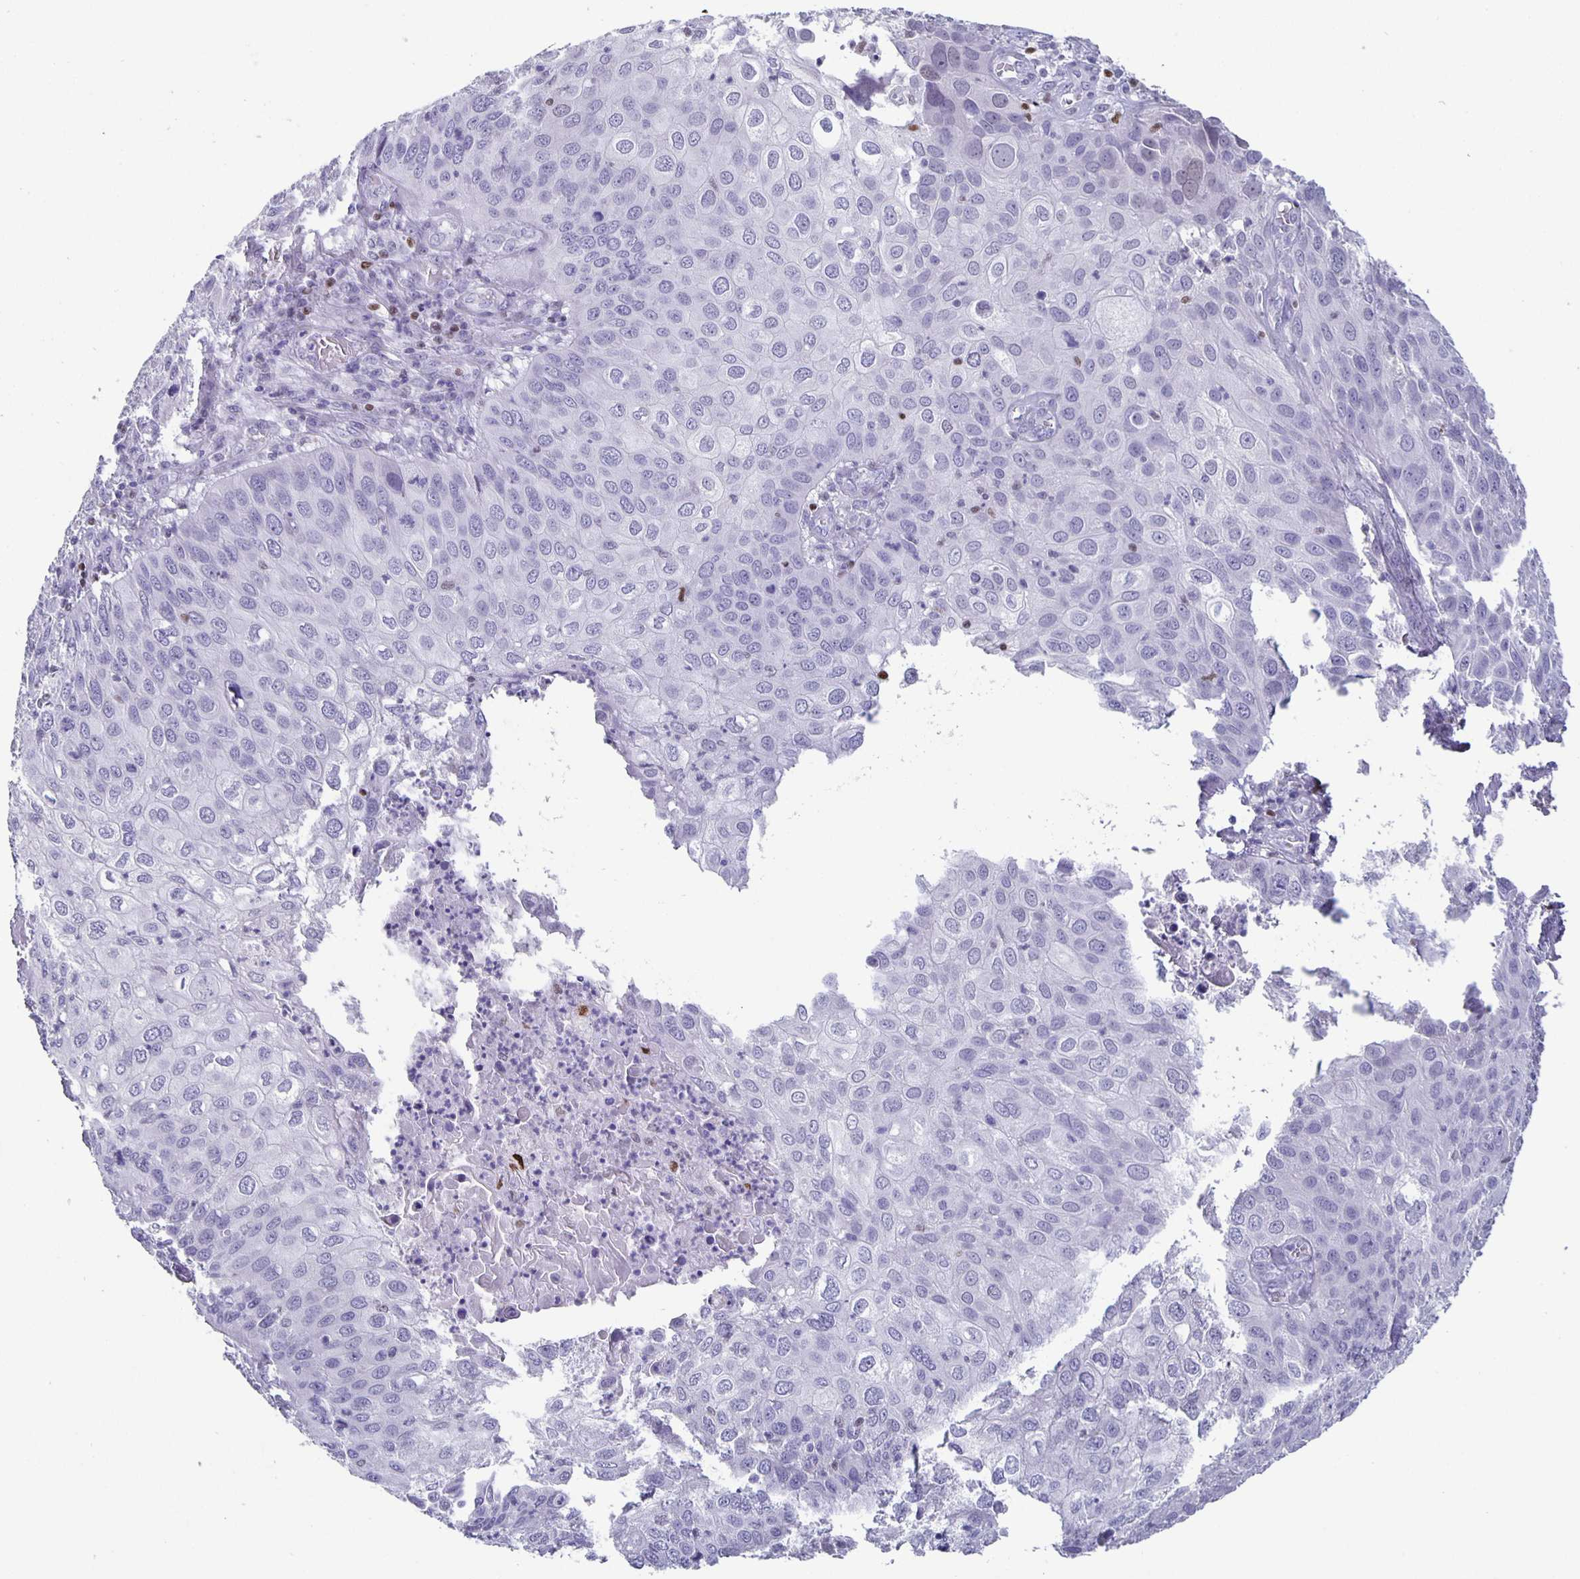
{"staining": {"intensity": "negative", "quantity": "none", "location": "none"}, "tissue": "skin cancer", "cell_type": "Tumor cells", "image_type": "cancer", "snomed": [{"axis": "morphology", "description": "Squamous cell carcinoma, NOS"}, {"axis": "topography", "description": "Skin"}], "caption": "Protein analysis of skin squamous cell carcinoma reveals no significant expression in tumor cells. (DAB IHC with hematoxylin counter stain).", "gene": "SATB2", "patient": {"sex": "male", "age": 87}}